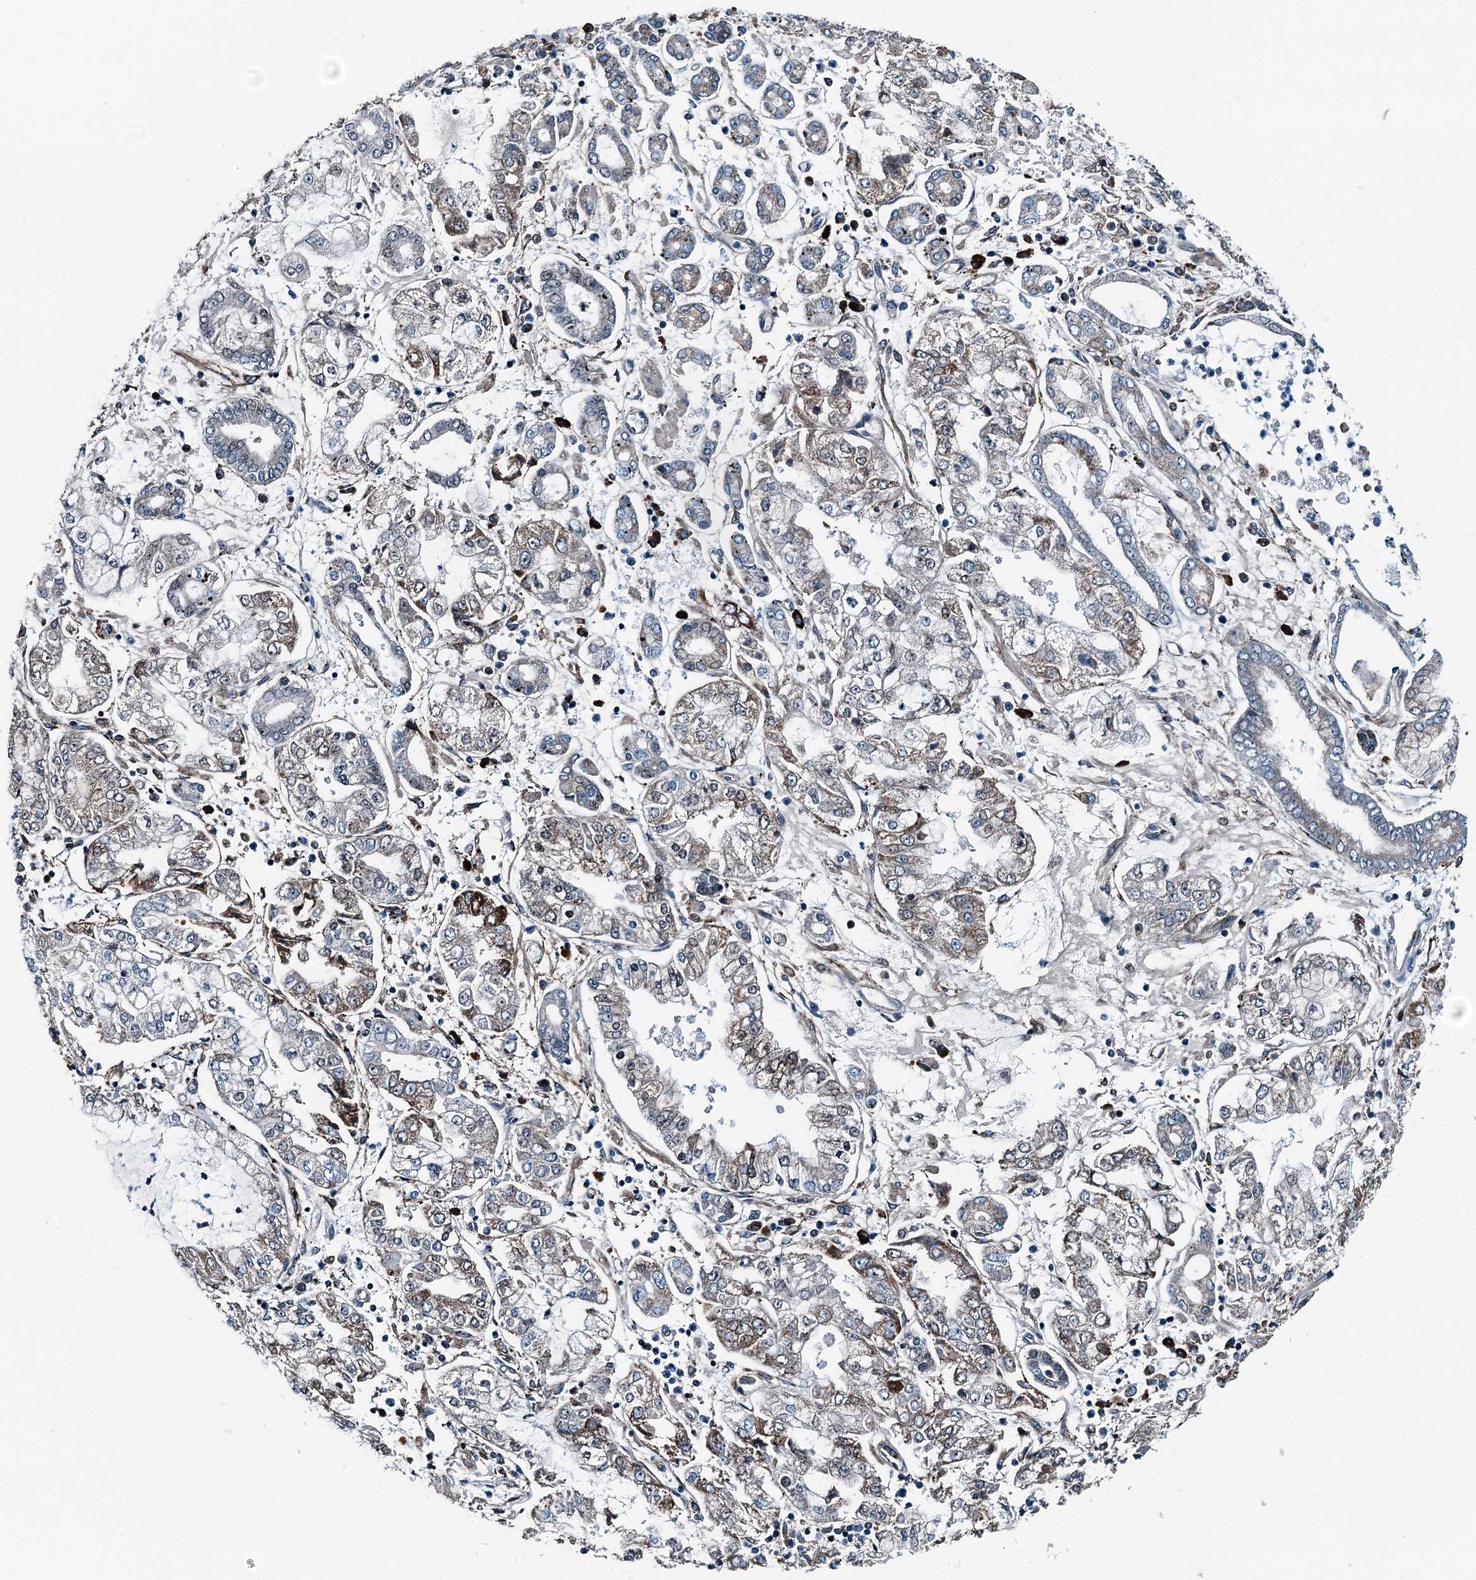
{"staining": {"intensity": "weak", "quantity": "25%-75%", "location": "cytoplasmic/membranous,nuclear"}, "tissue": "stomach cancer", "cell_type": "Tumor cells", "image_type": "cancer", "snomed": [{"axis": "morphology", "description": "Adenocarcinoma, NOS"}, {"axis": "topography", "description": "Stomach"}], "caption": "Immunohistochemistry (IHC) of stomach adenocarcinoma exhibits low levels of weak cytoplasmic/membranous and nuclear positivity in approximately 25%-75% of tumor cells.", "gene": "TAMALIN", "patient": {"sex": "male", "age": 76}}